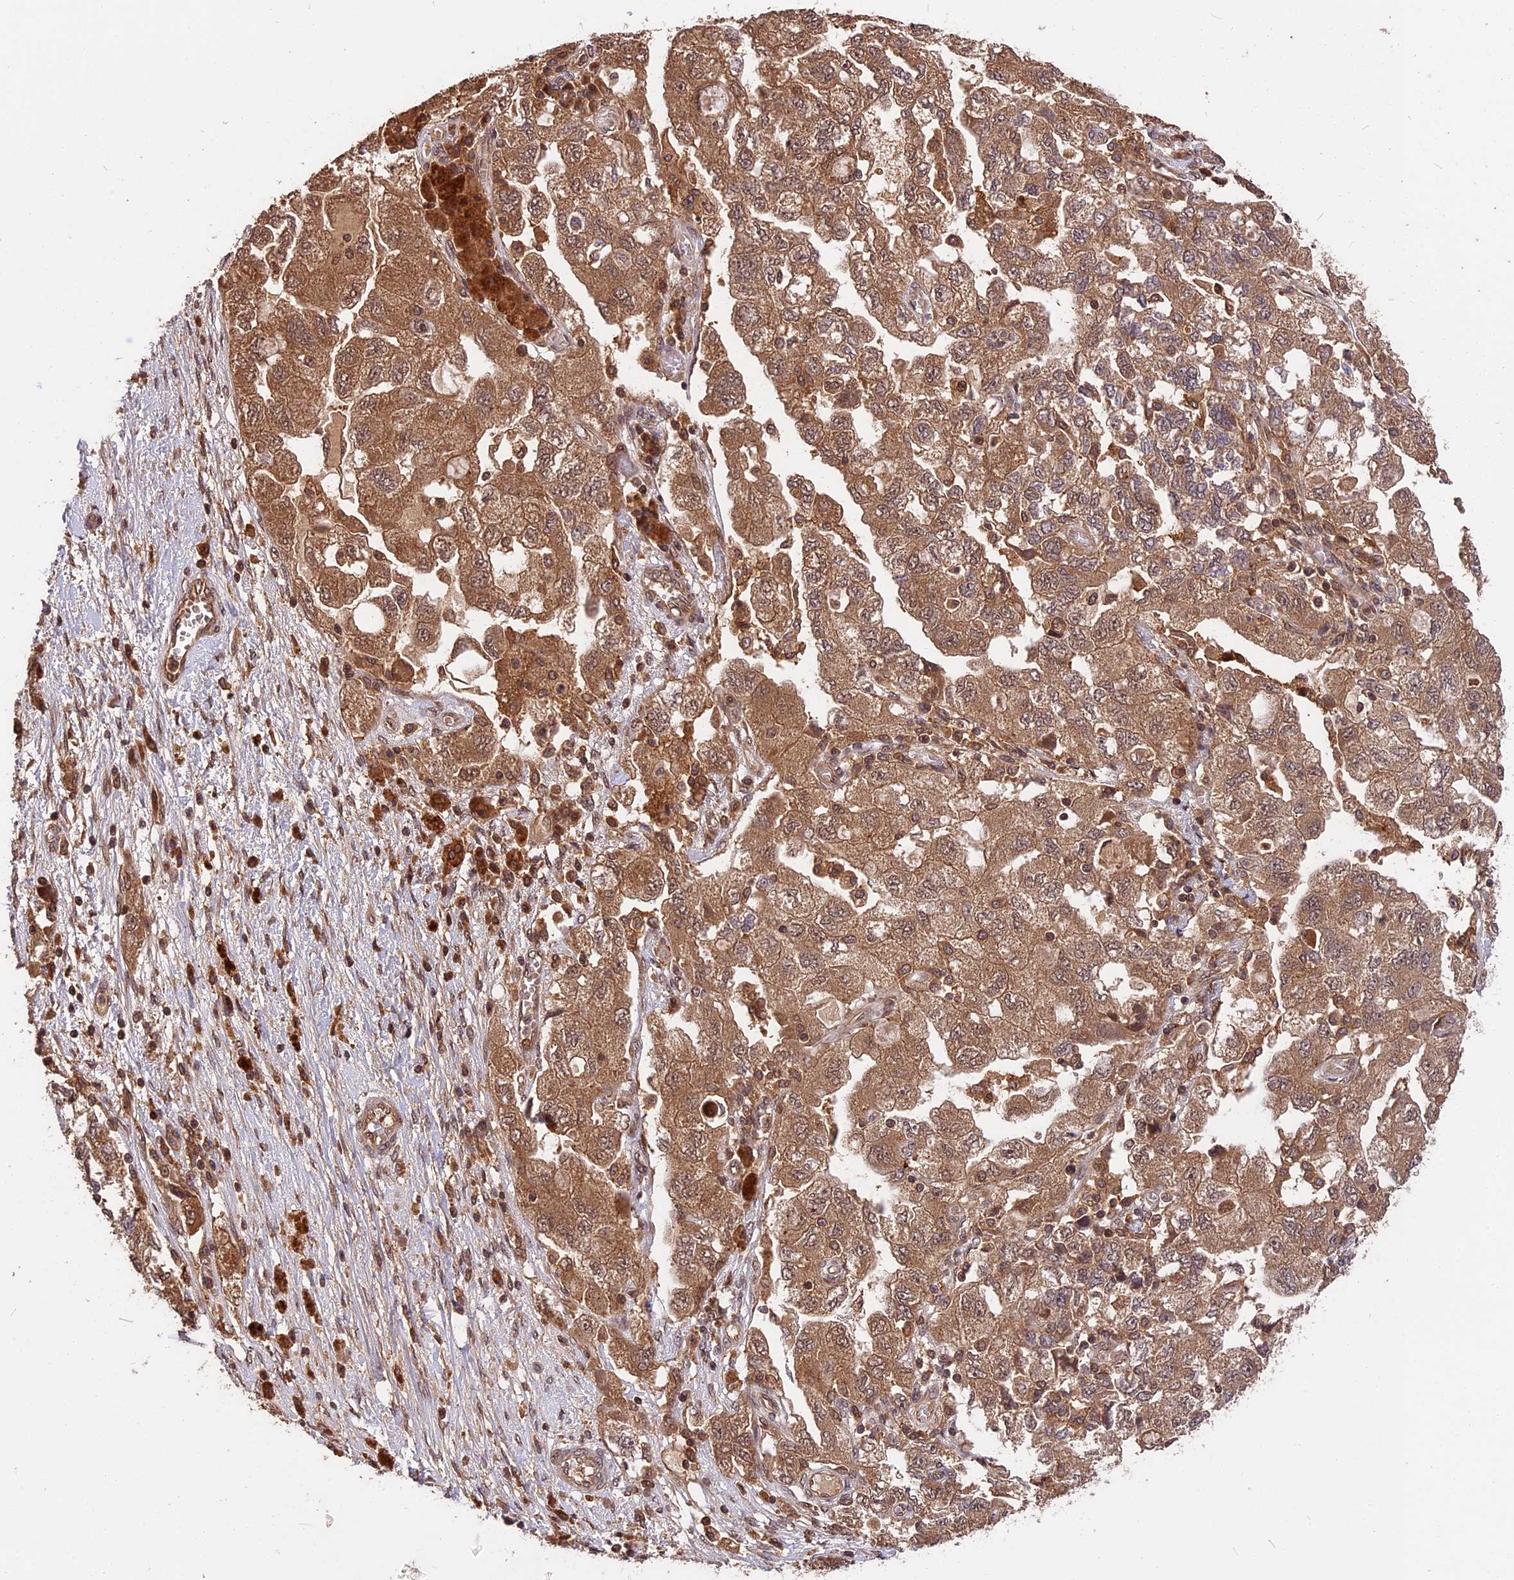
{"staining": {"intensity": "moderate", "quantity": ">75%", "location": "cytoplasmic/membranous"}, "tissue": "ovarian cancer", "cell_type": "Tumor cells", "image_type": "cancer", "snomed": [{"axis": "morphology", "description": "Carcinoma, NOS"}, {"axis": "morphology", "description": "Cystadenocarcinoma, serous, NOS"}, {"axis": "topography", "description": "Ovary"}], "caption": "A photomicrograph showing moderate cytoplasmic/membranous staining in approximately >75% of tumor cells in ovarian carcinoma, as visualized by brown immunohistochemical staining.", "gene": "ESCO1", "patient": {"sex": "female", "age": 69}}